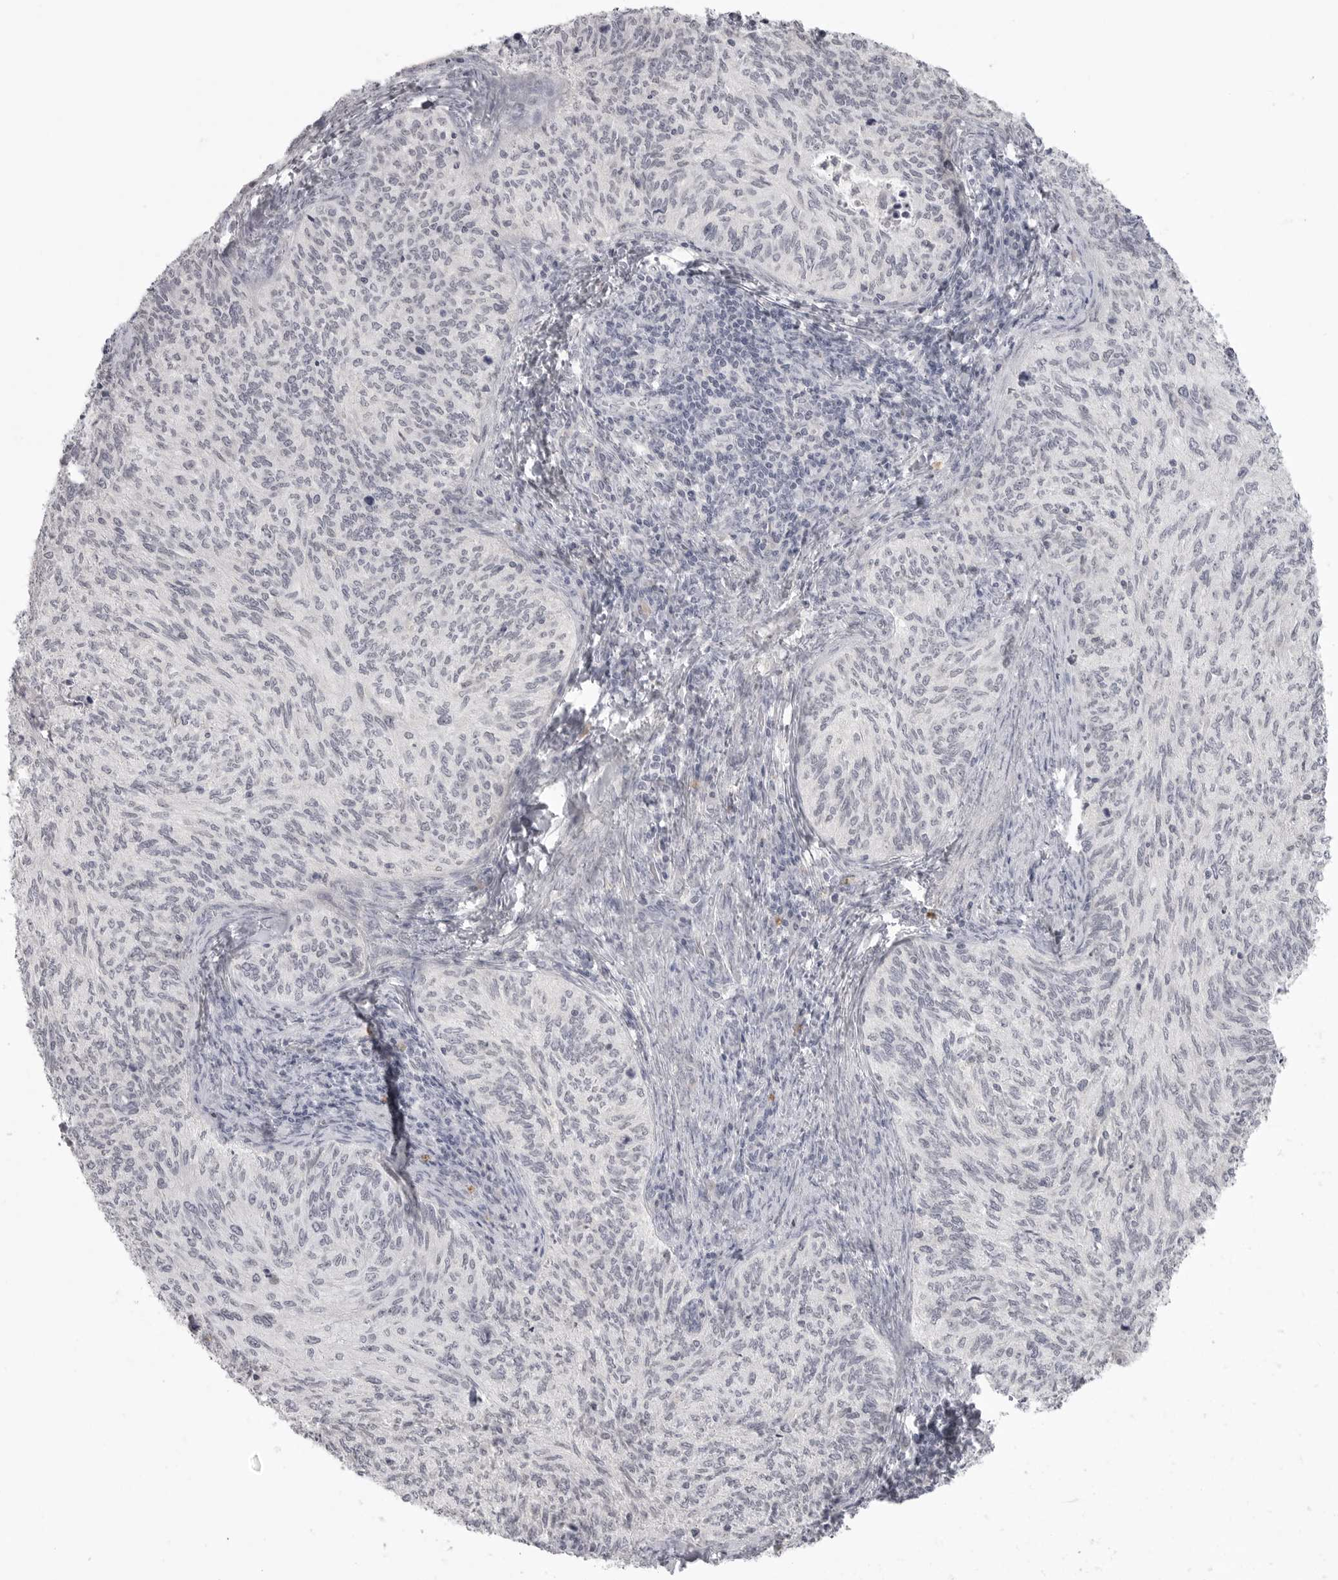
{"staining": {"intensity": "negative", "quantity": "none", "location": "none"}, "tissue": "cervical cancer", "cell_type": "Tumor cells", "image_type": "cancer", "snomed": [{"axis": "morphology", "description": "Squamous cell carcinoma, NOS"}, {"axis": "topography", "description": "Cervix"}], "caption": "IHC micrograph of neoplastic tissue: cervical squamous cell carcinoma stained with DAB demonstrates no significant protein staining in tumor cells.", "gene": "TCTN3", "patient": {"sex": "female", "age": 30}}